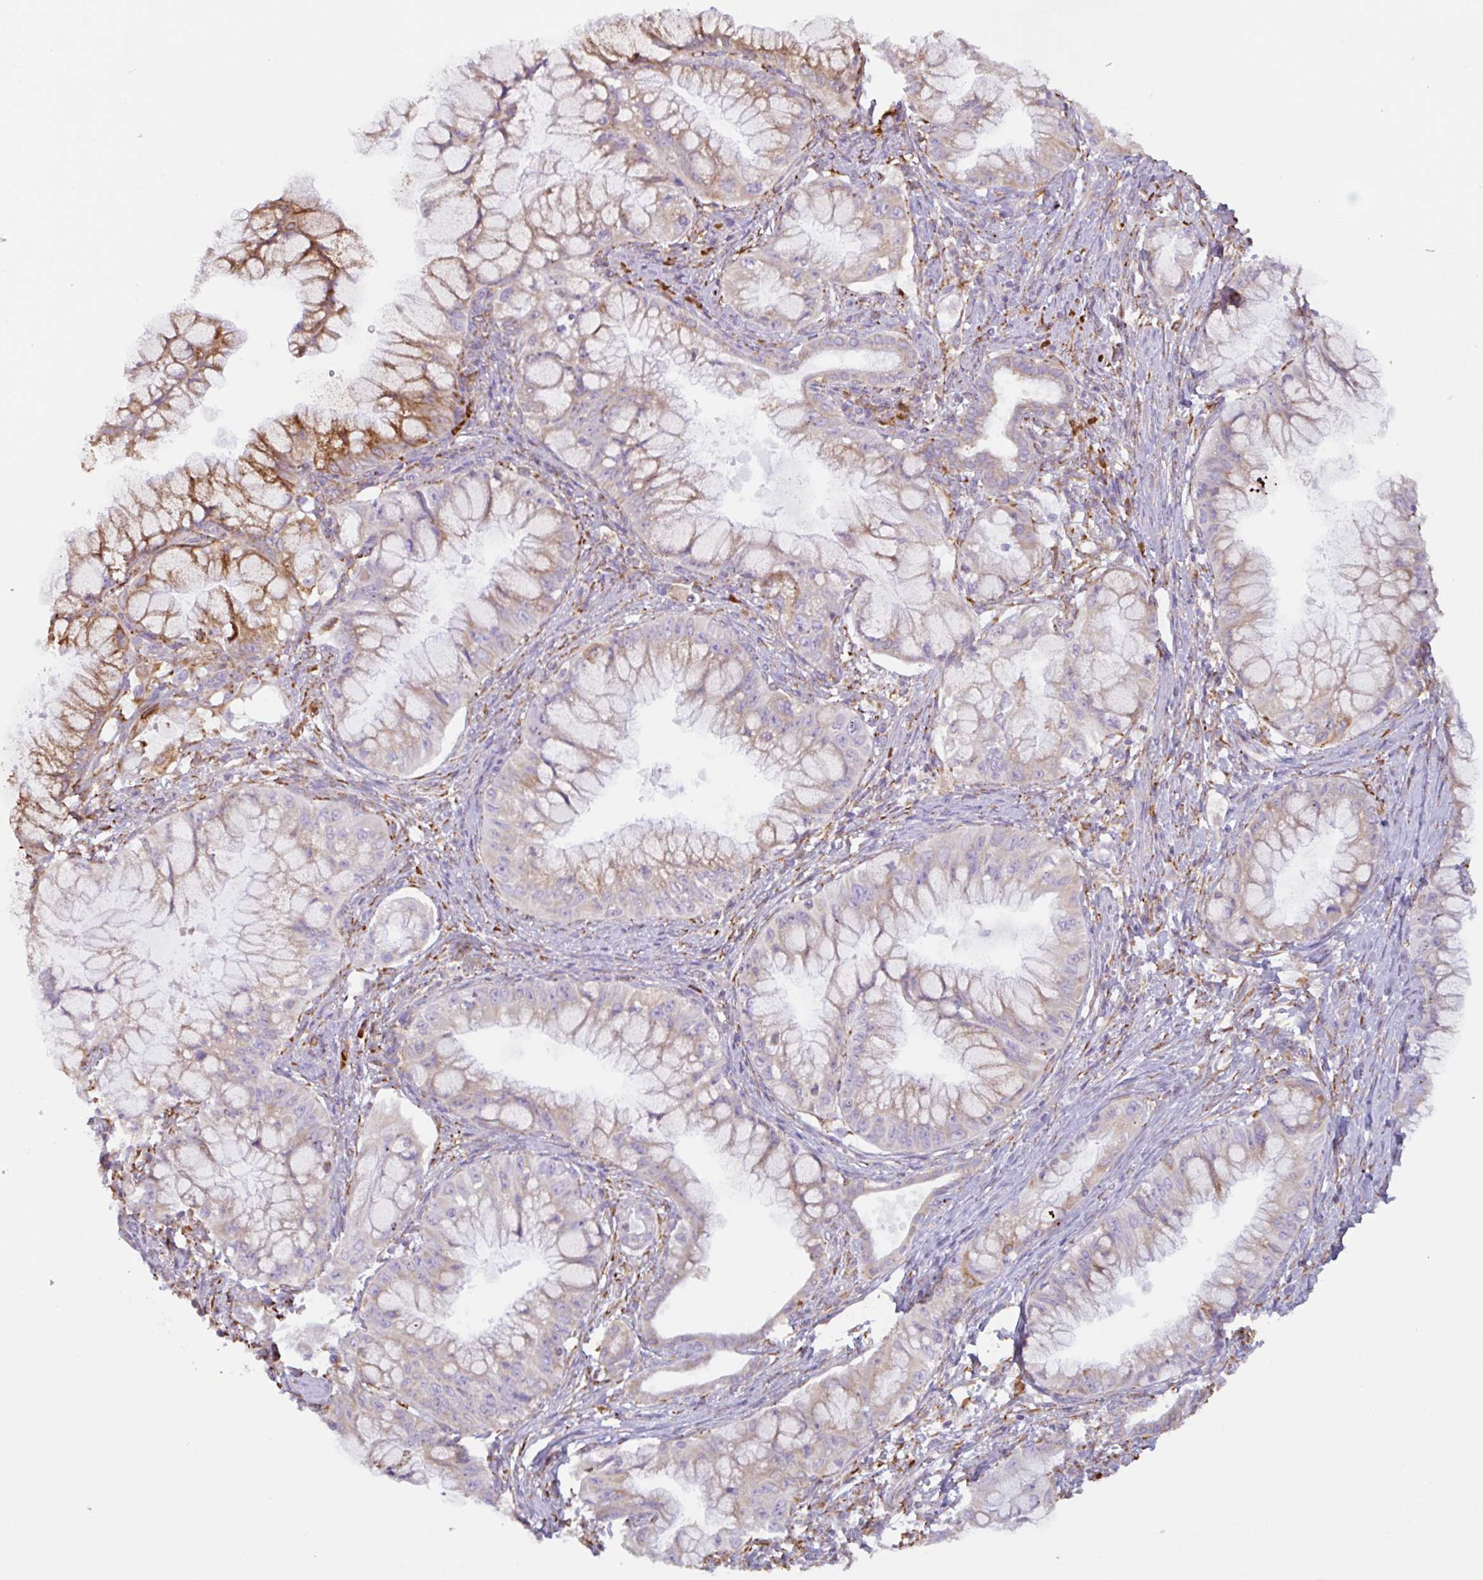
{"staining": {"intensity": "weak", "quantity": "<25%", "location": "cytoplasmic/membranous"}, "tissue": "pancreatic cancer", "cell_type": "Tumor cells", "image_type": "cancer", "snomed": [{"axis": "morphology", "description": "Adenocarcinoma, NOS"}, {"axis": "topography", "description": "Pancreas"}], "caption": "The immunohistochemistry (IHC) image has no significant expression in tumor cells of adenocarcinoma (pancreatic) tissue. Nuclei are stained in blue.", "gene": "DOK4", "patient": {"sex": "male", "age": 48}}